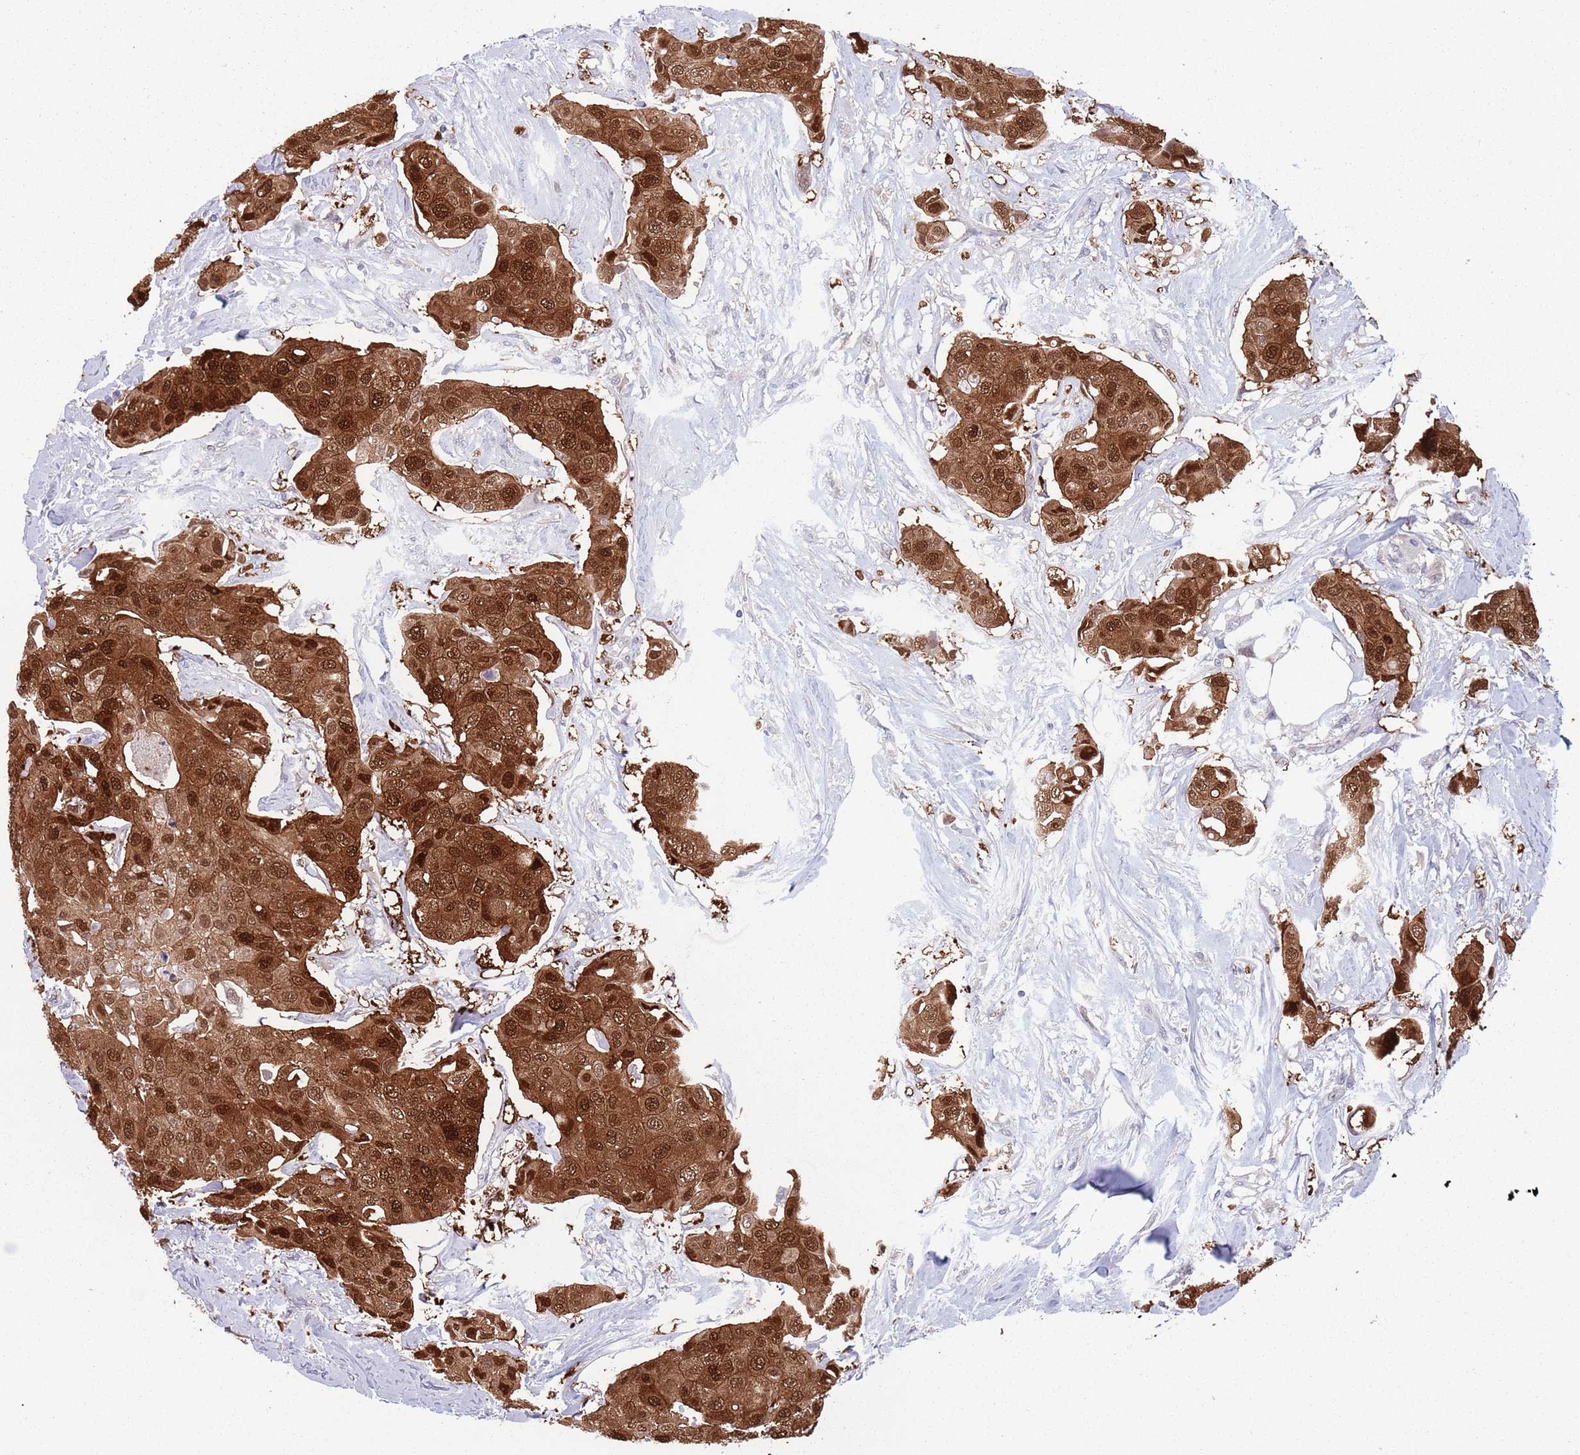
{"staining": {"intensity": "strong", "quantity": ">75%", "location": "cytoplasmic/membranous,nuclear"}, "tissue": "breast cancer", "cell_type": "Tumor cells", "image_type": "cancer", "snomed": [{"axis": "morphology", "description": "Duct carcinoma"}, {"axis": "topography", "description": "Breast"}, {"axis": "topography", "description": "Lymph node"}], "caption": "Human breast cancer (invasive ductal carcinoma) stained with a protein marker shows strong staining in tumor cells.", "gene": "CLNS1A", "patient": {"sex": "female", "age": 80}}